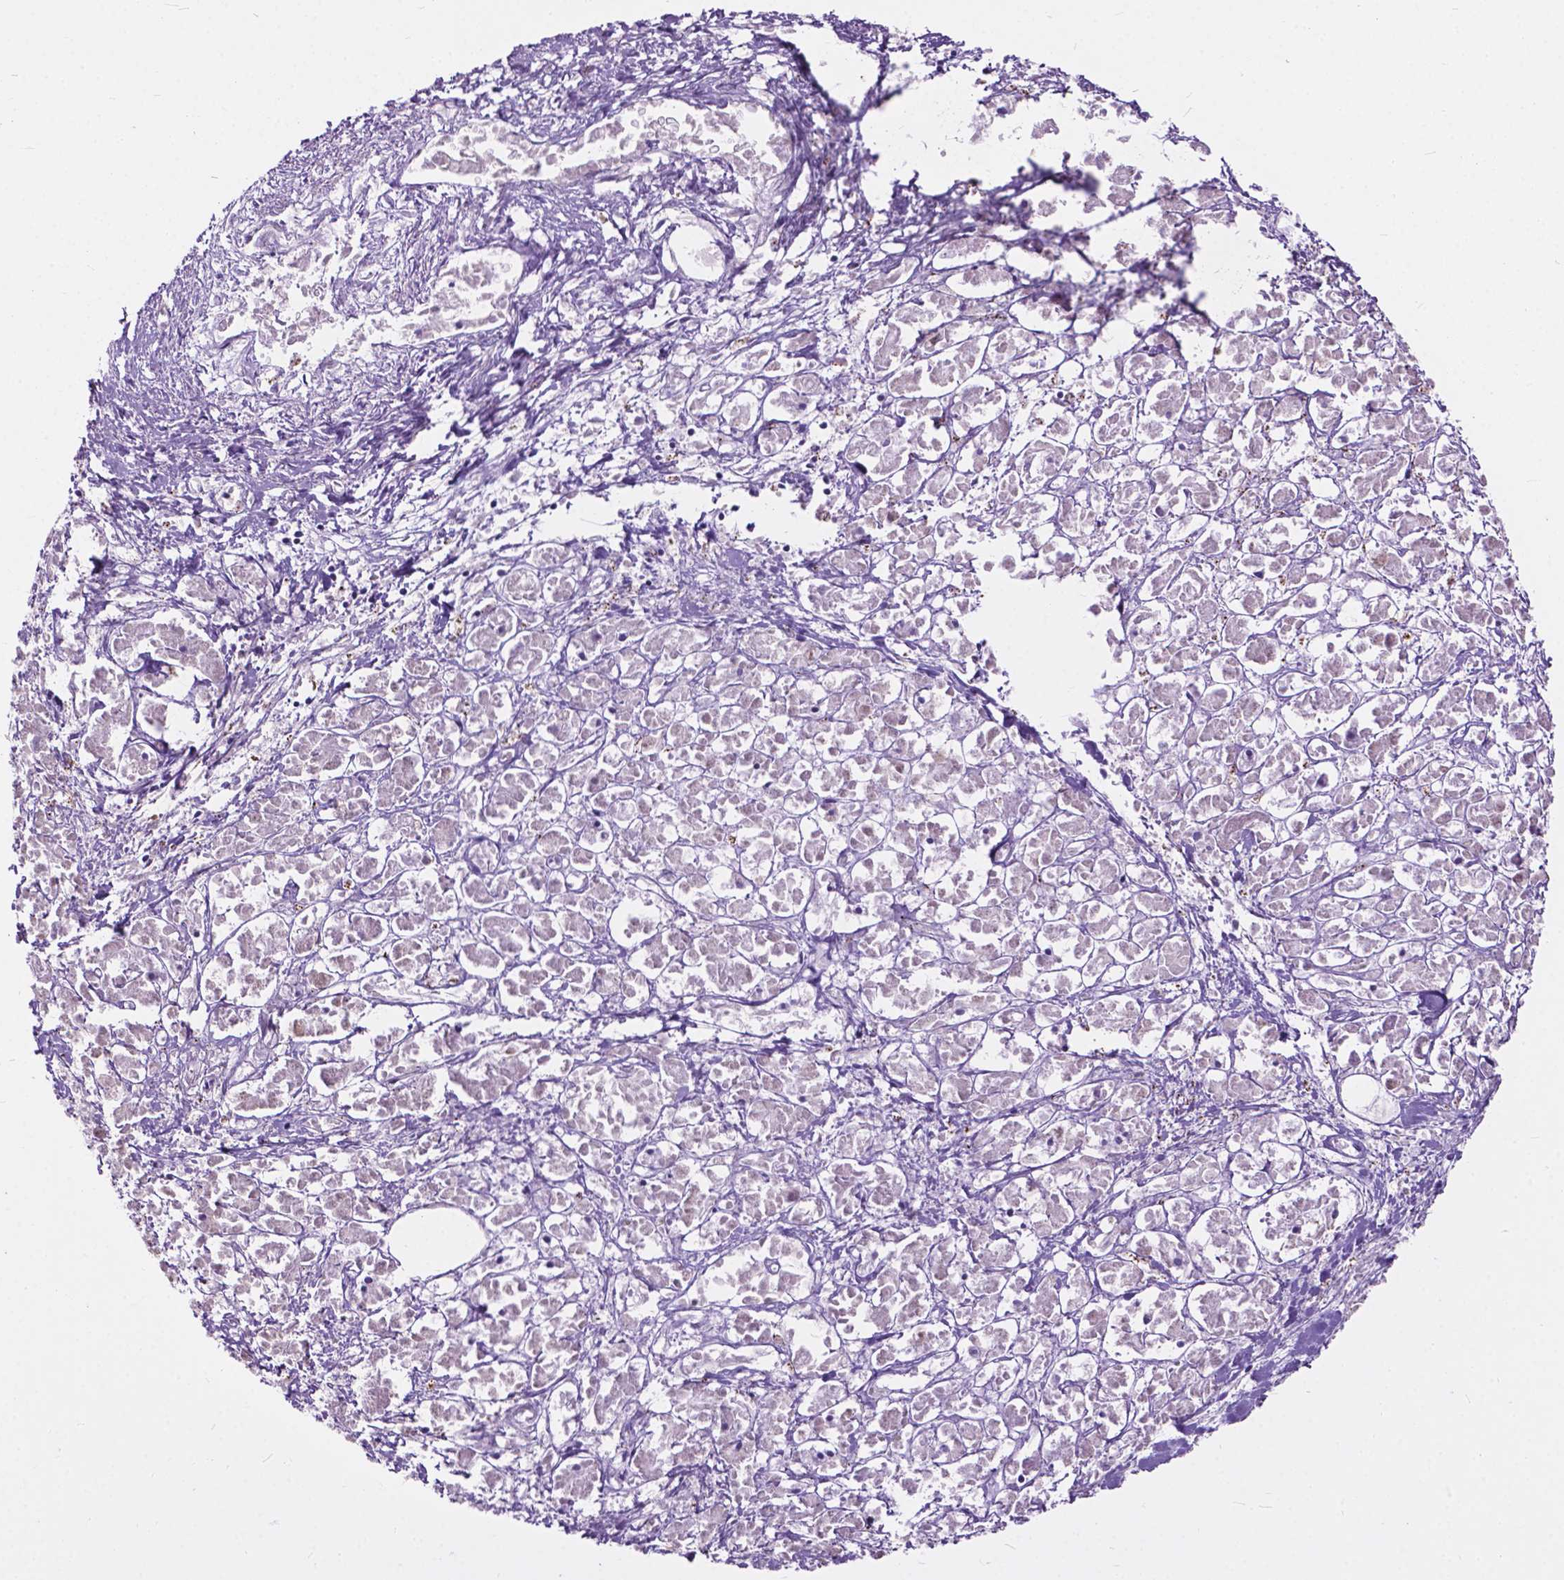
{"staining": {"intensity": "negative", "quantity": "none", "location": "none"}, "tissue": "pancreatic cancer", "cell_type": "Tumor cells", "image_type": "cancer", "snomed": [{"axis": "morphology", "description": "Adenocarcinoma, NOS"}, {"axis": "topography", "description": "Pancreas"}], "caption": "Immunohistochemistry image of neoplastic tissue: human pancreatic cancer (adenocarcinoma) stained with DAB reveals no significant protein positivity in tumor cells. Nuclei are stained in blue.", "gene": "PRR35", "patient": {"sex": "male", "age": 61}}